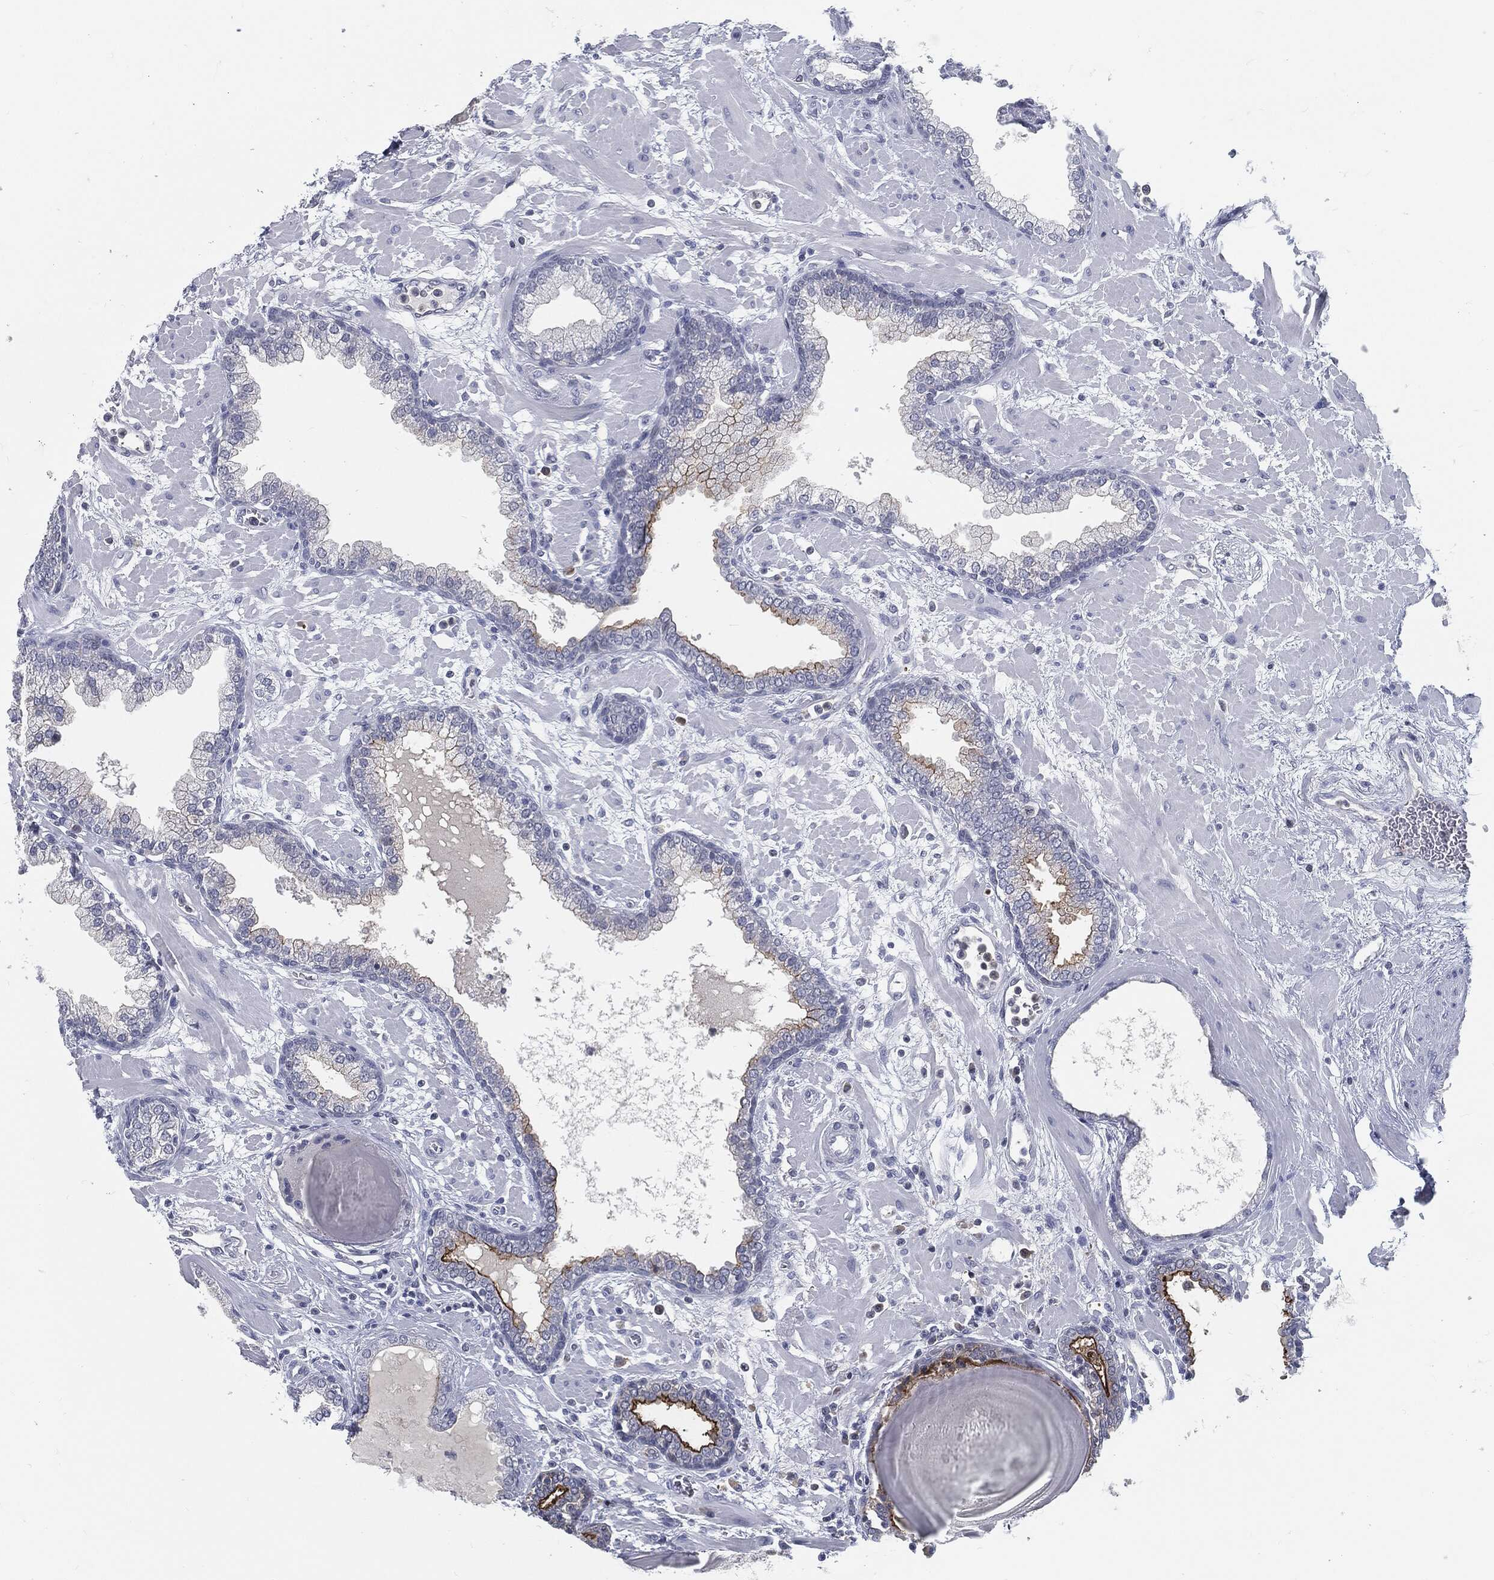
{"staining": {"intensity": "moderate", "quantity": "<25%", "location": "cytoplasmic/membranous"}, "tissue": "prostate", "cell_type": "Glandular cells", "image_type": "normal", "snomed": [{"axis": "morphology", "description": "Normal tissue, NOS"}, {"axis": "topography", "description": "Prostate"}], "caption": "Immunohistochemical staining of benign prostate shows low levels of moderate cytoplasmic/membranous staining in approximately <25% of glandular cells.", "gene": "PROM1", "patient": {"sex": "male", "age": 63}}